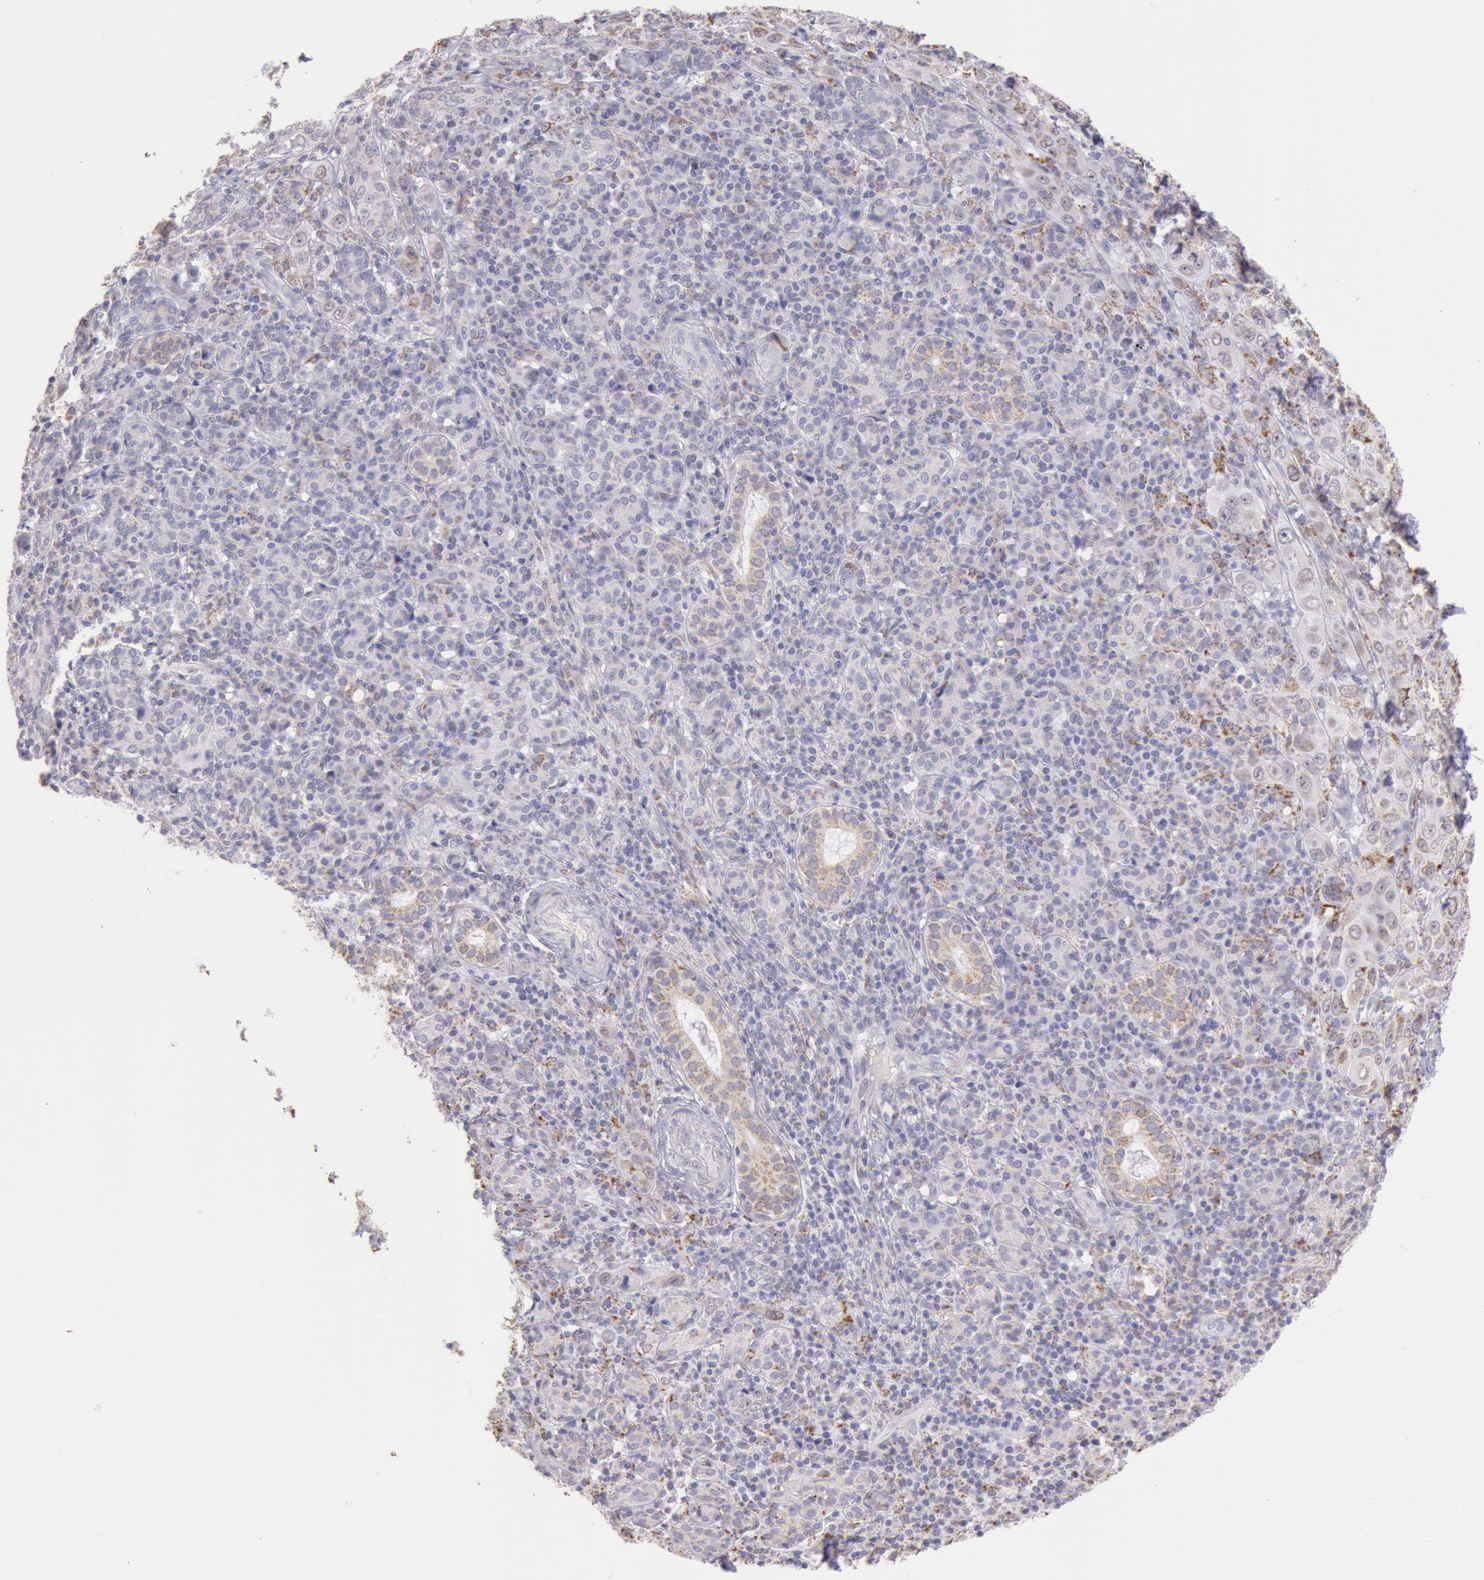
{"staining": {"intensity": "weak", "quantity": "25%-75%", "location": "cytoplasmic/membranous,nuclear"}, "tissue": "skin cancer", "cell_type": "Tumor cells", "image_type": "cancer", "snomed": [{"axis": "morphology", "description": "Squamous cell carcinoma, NOS"}, {"axis": "topography", "description": "Skin"}], "caption": "A micrograph showing weak cytoplasmic/membranous and nuclear staining in approximately 25%-75% of tumor cells in skin cancer, as visualized by brown immunohistochemical staining.", "gene": "FRMD6", "patient": {"sex": "male", "age": 84}}